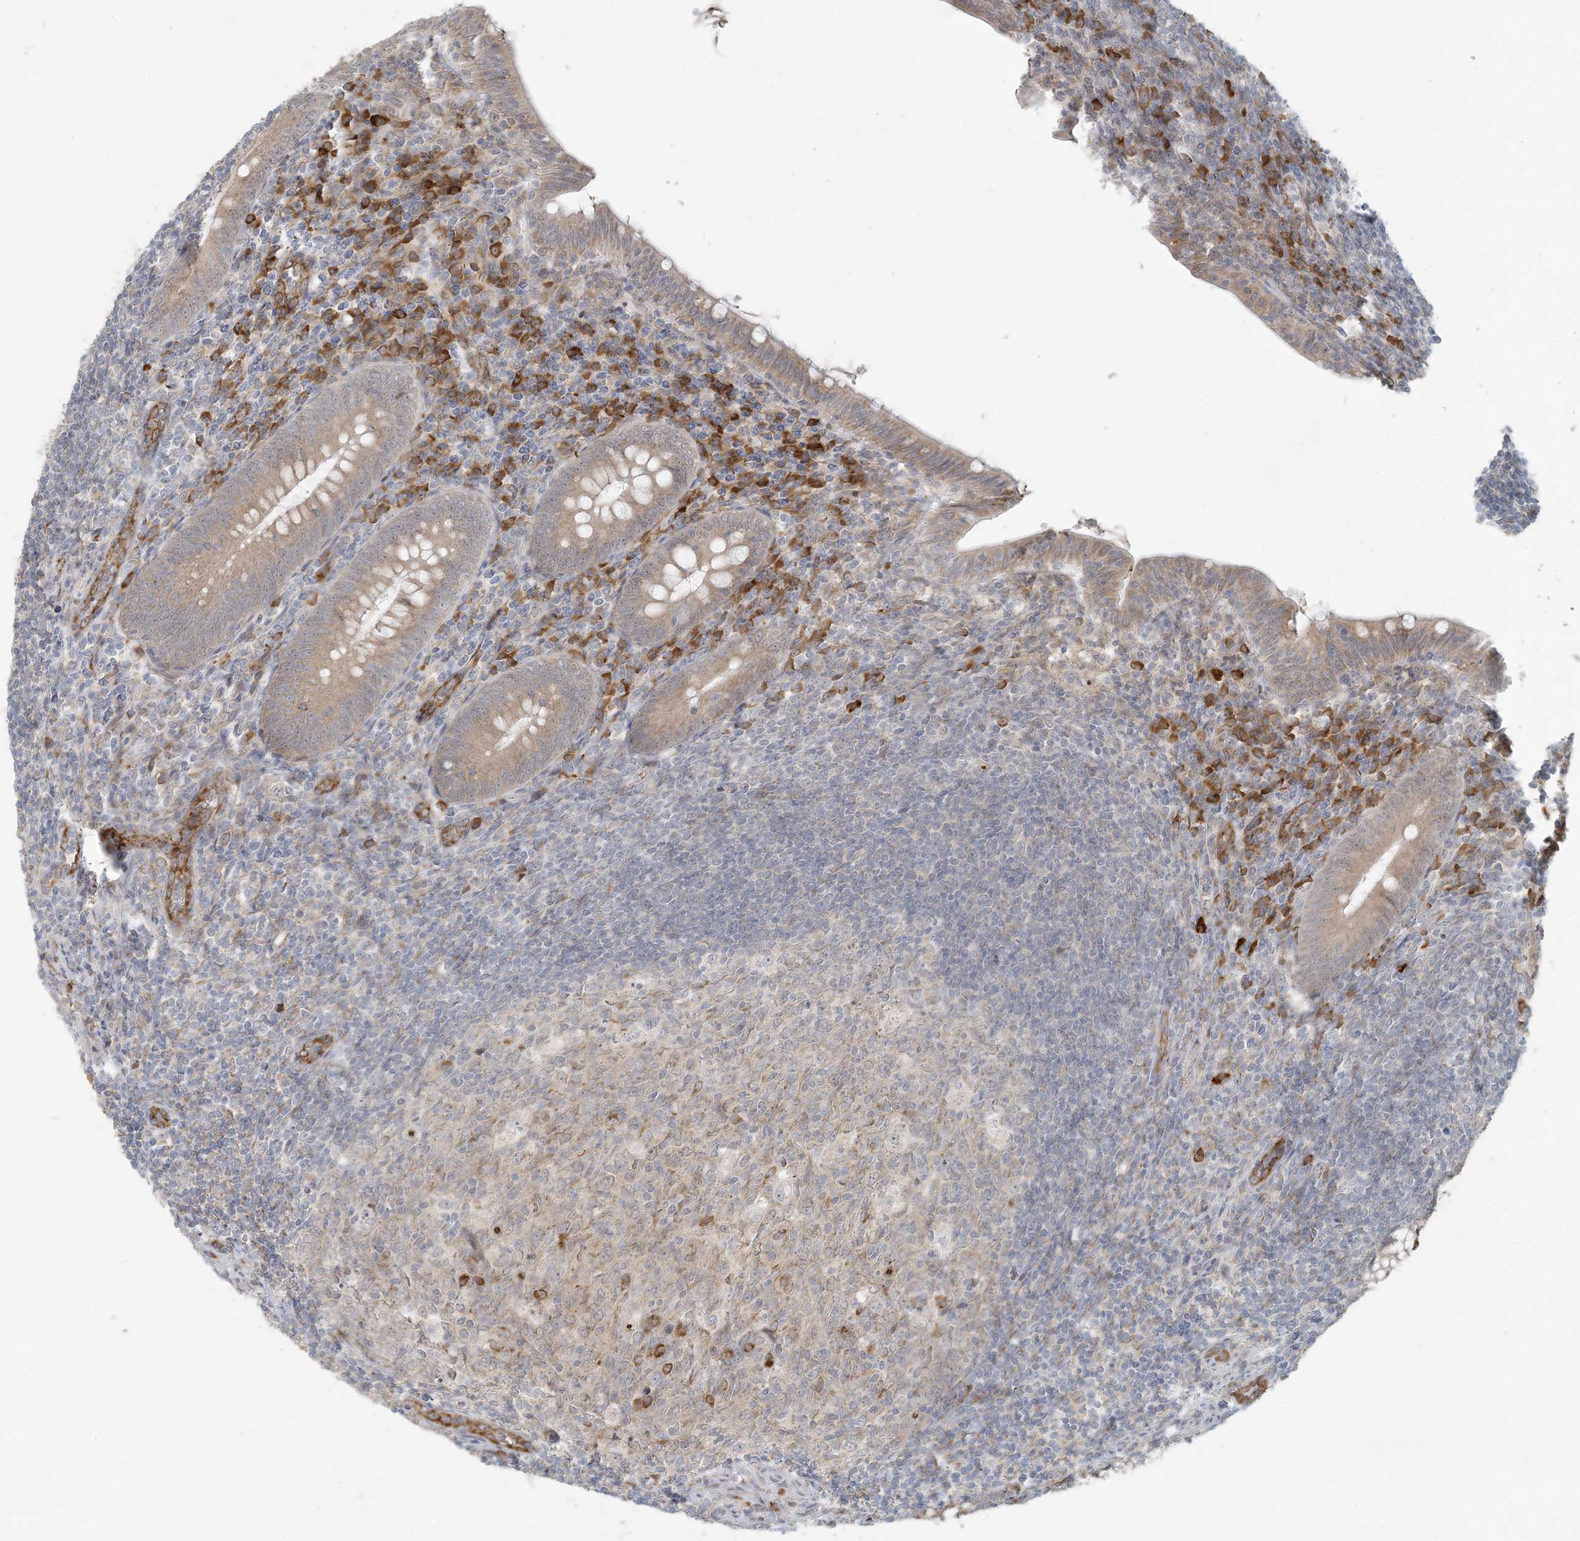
{"staining": {"intensity": "weak", "quantity": ">75%", "location": "cytoplasmic/membranous"}, "tissue": "appendix", "cell_type": "Glandular cells", "image_type": "normal", "snomed": [{"axis": "morphology", "description": "Normal tissue, NOS"}, {"axis": "topography", "description": "Appendix"}], "caption": "DAB immunohistochemical staining of benign appendix exhibits weak cytoplasmic/membranous protein staining in about >75% of glandular cells. (brown staining indicates protein expression, while blue staining denotes nuclei).", "gene": "HACL1", "patient": {"sex": "male", "age": 14}}